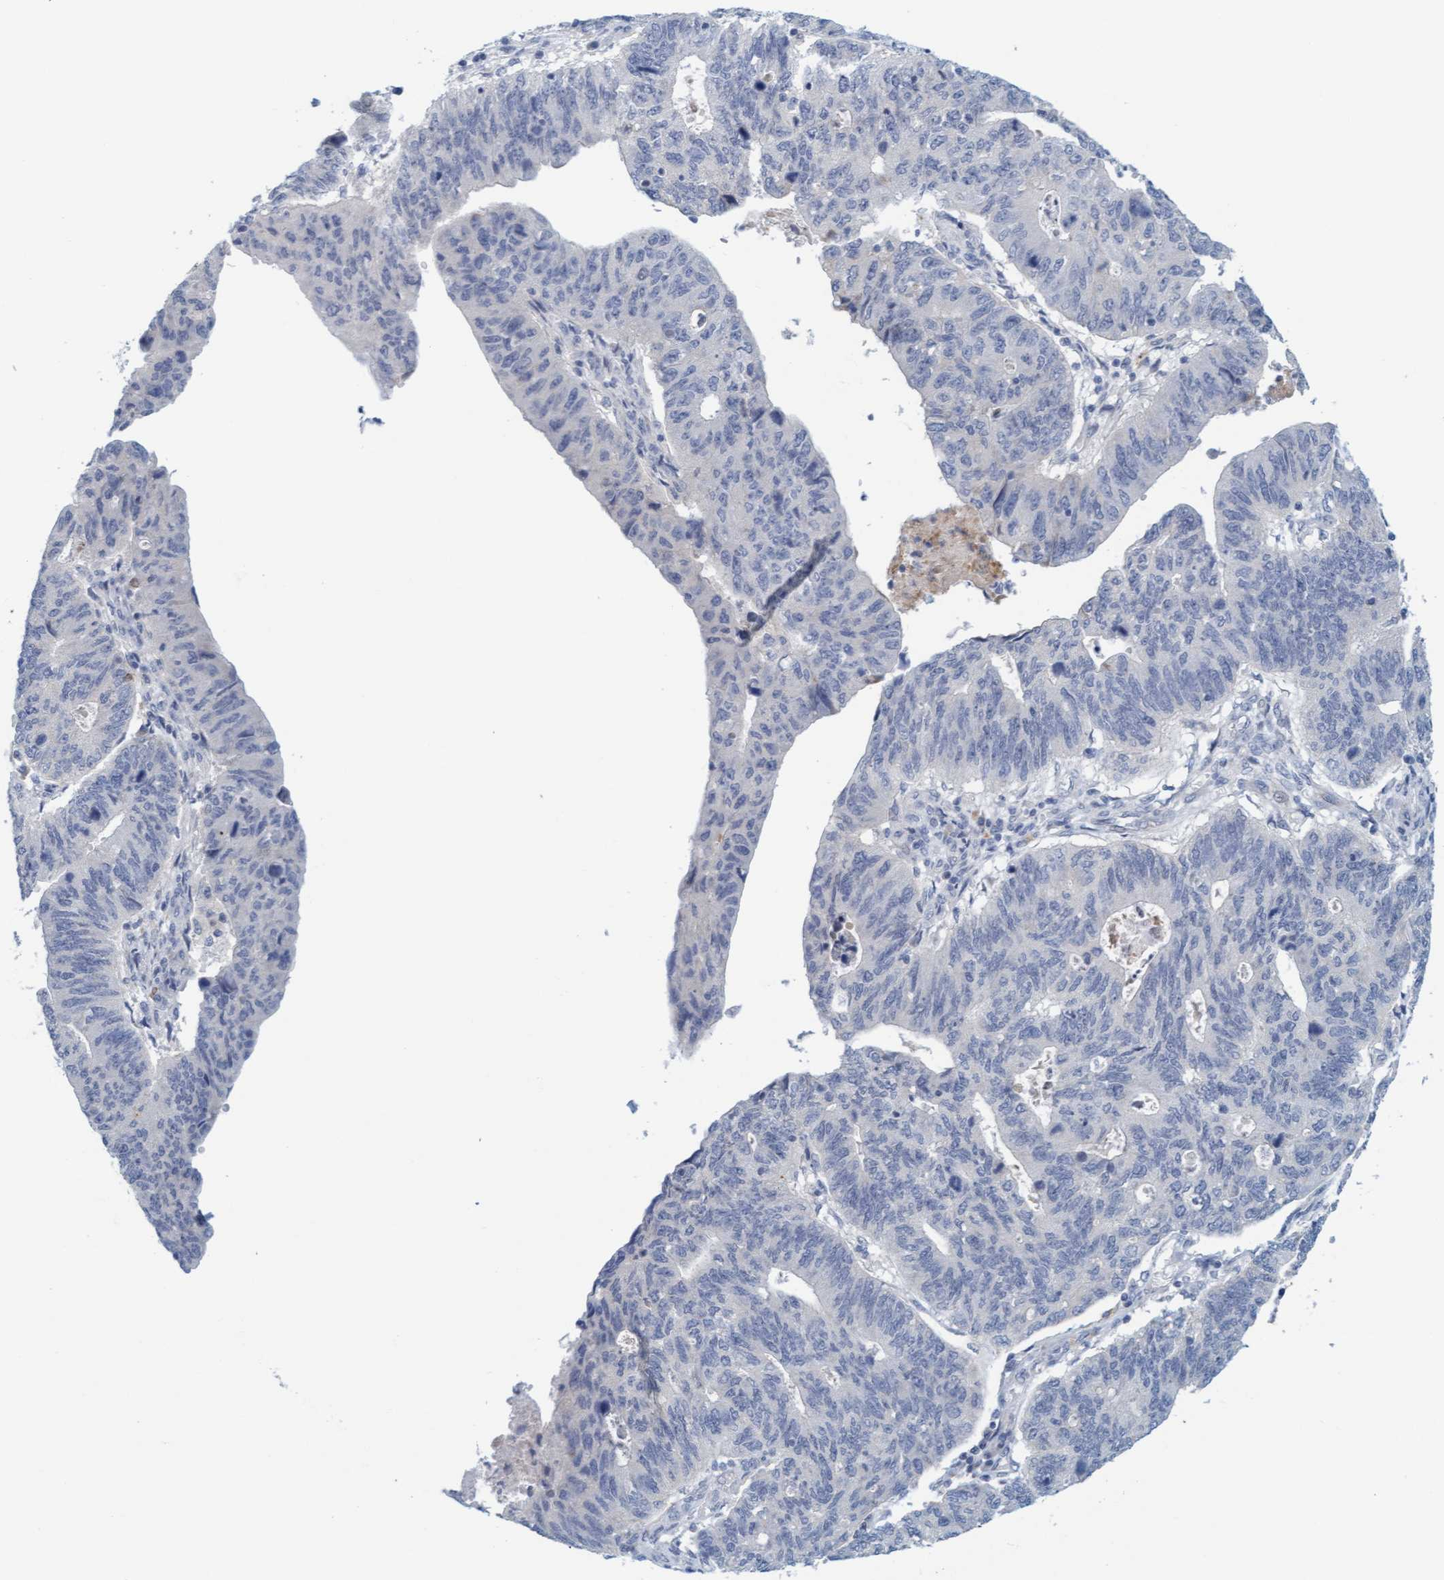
{"staining": {"intensity": "negative", "quantity": "none", "location": "none"}, "tissue": "stomach cancer", "cell_type": "Tumor cells", "image_type": "cancer", "snomed": [{"axis": "morphology", "description": "Adenocarcinoma, NOS"}, {"axis": "topography", "description": "Stomach"}], "caption": "Human stomach cancer stained for a protein using immunohistochemistry demonstrates no expression in tumor cells.", "gene": "CPA3", "patient": {"sex": "male", "age": 59}}